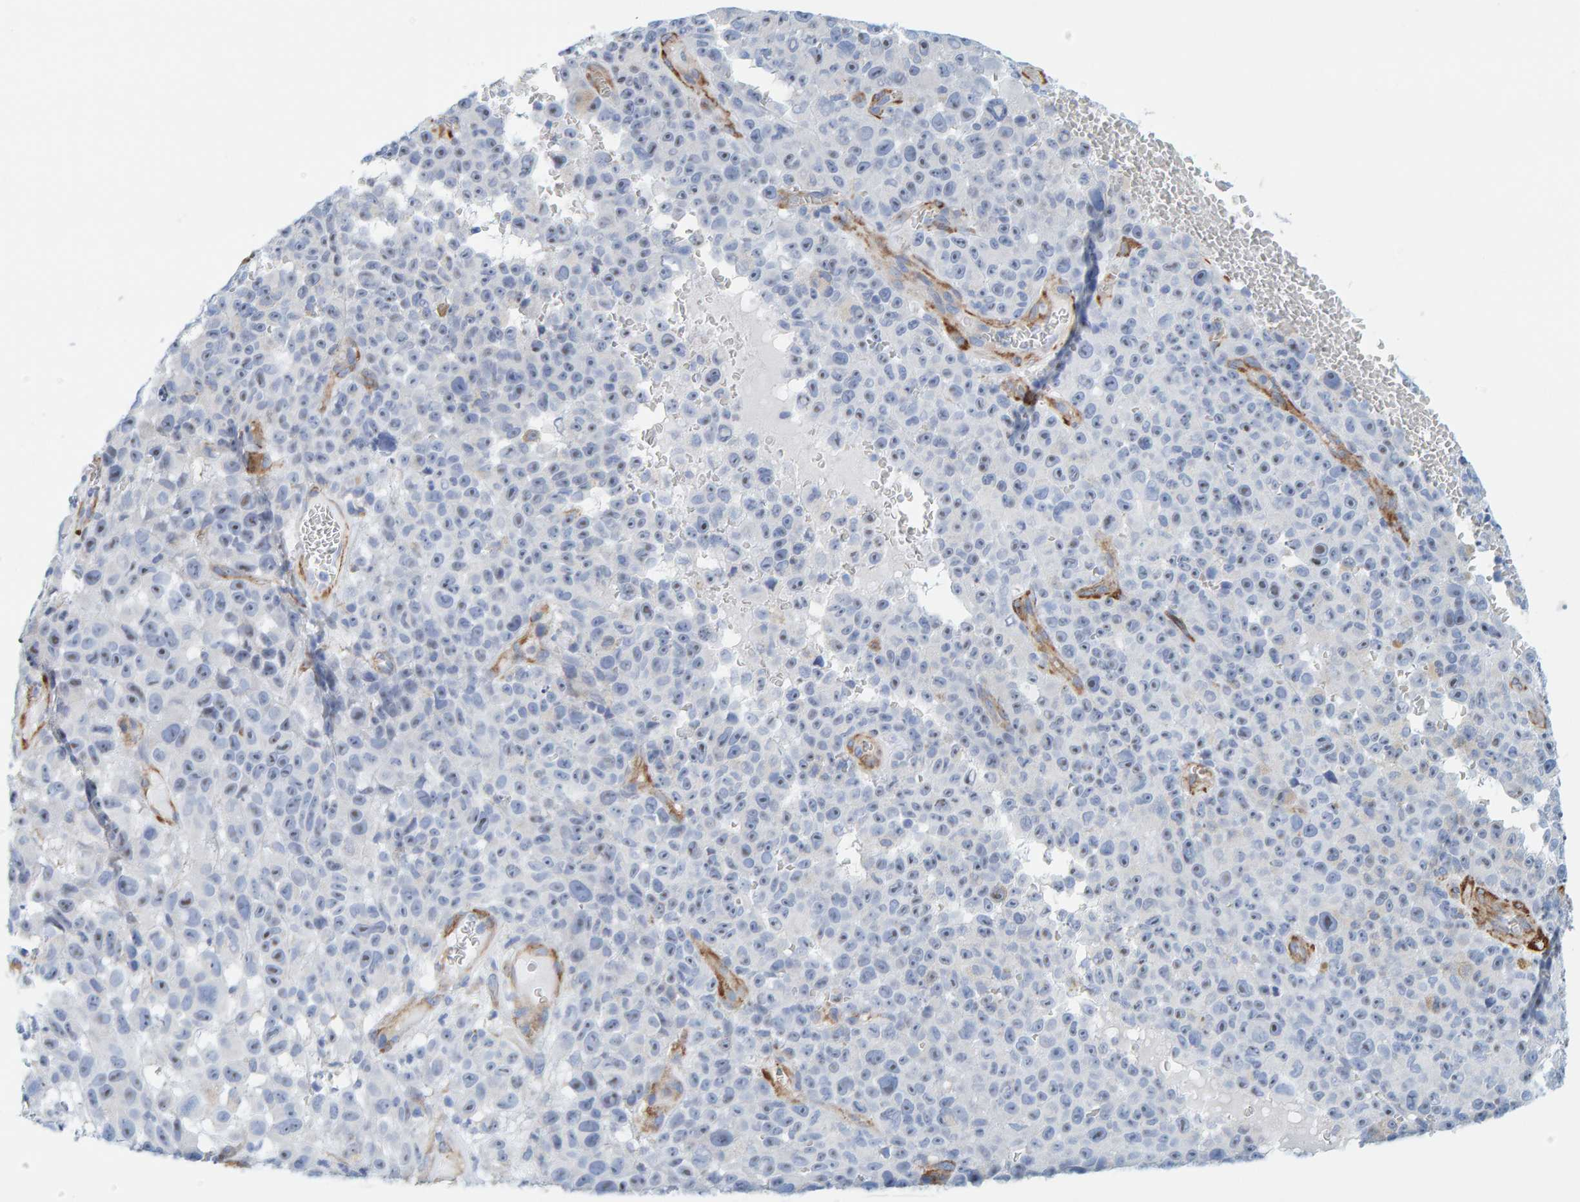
{"staining": {"intensity": "negative", "quantity": "none", "location": "none"}, "tissue": "melanoma", "cell_type": "Tumor cells", "image_type": "cancer", "snomed": [{"axis": "morphology", "description": "Malignant melanoma, NOS"}, {"axis": "topography", "description": "Skin"}], "caption": "A histopathology image of human malignant melanoma is negative for staining in tumor cells.", "gene": "MAP1B", "patient": {"sex": "female", "age": 82}}